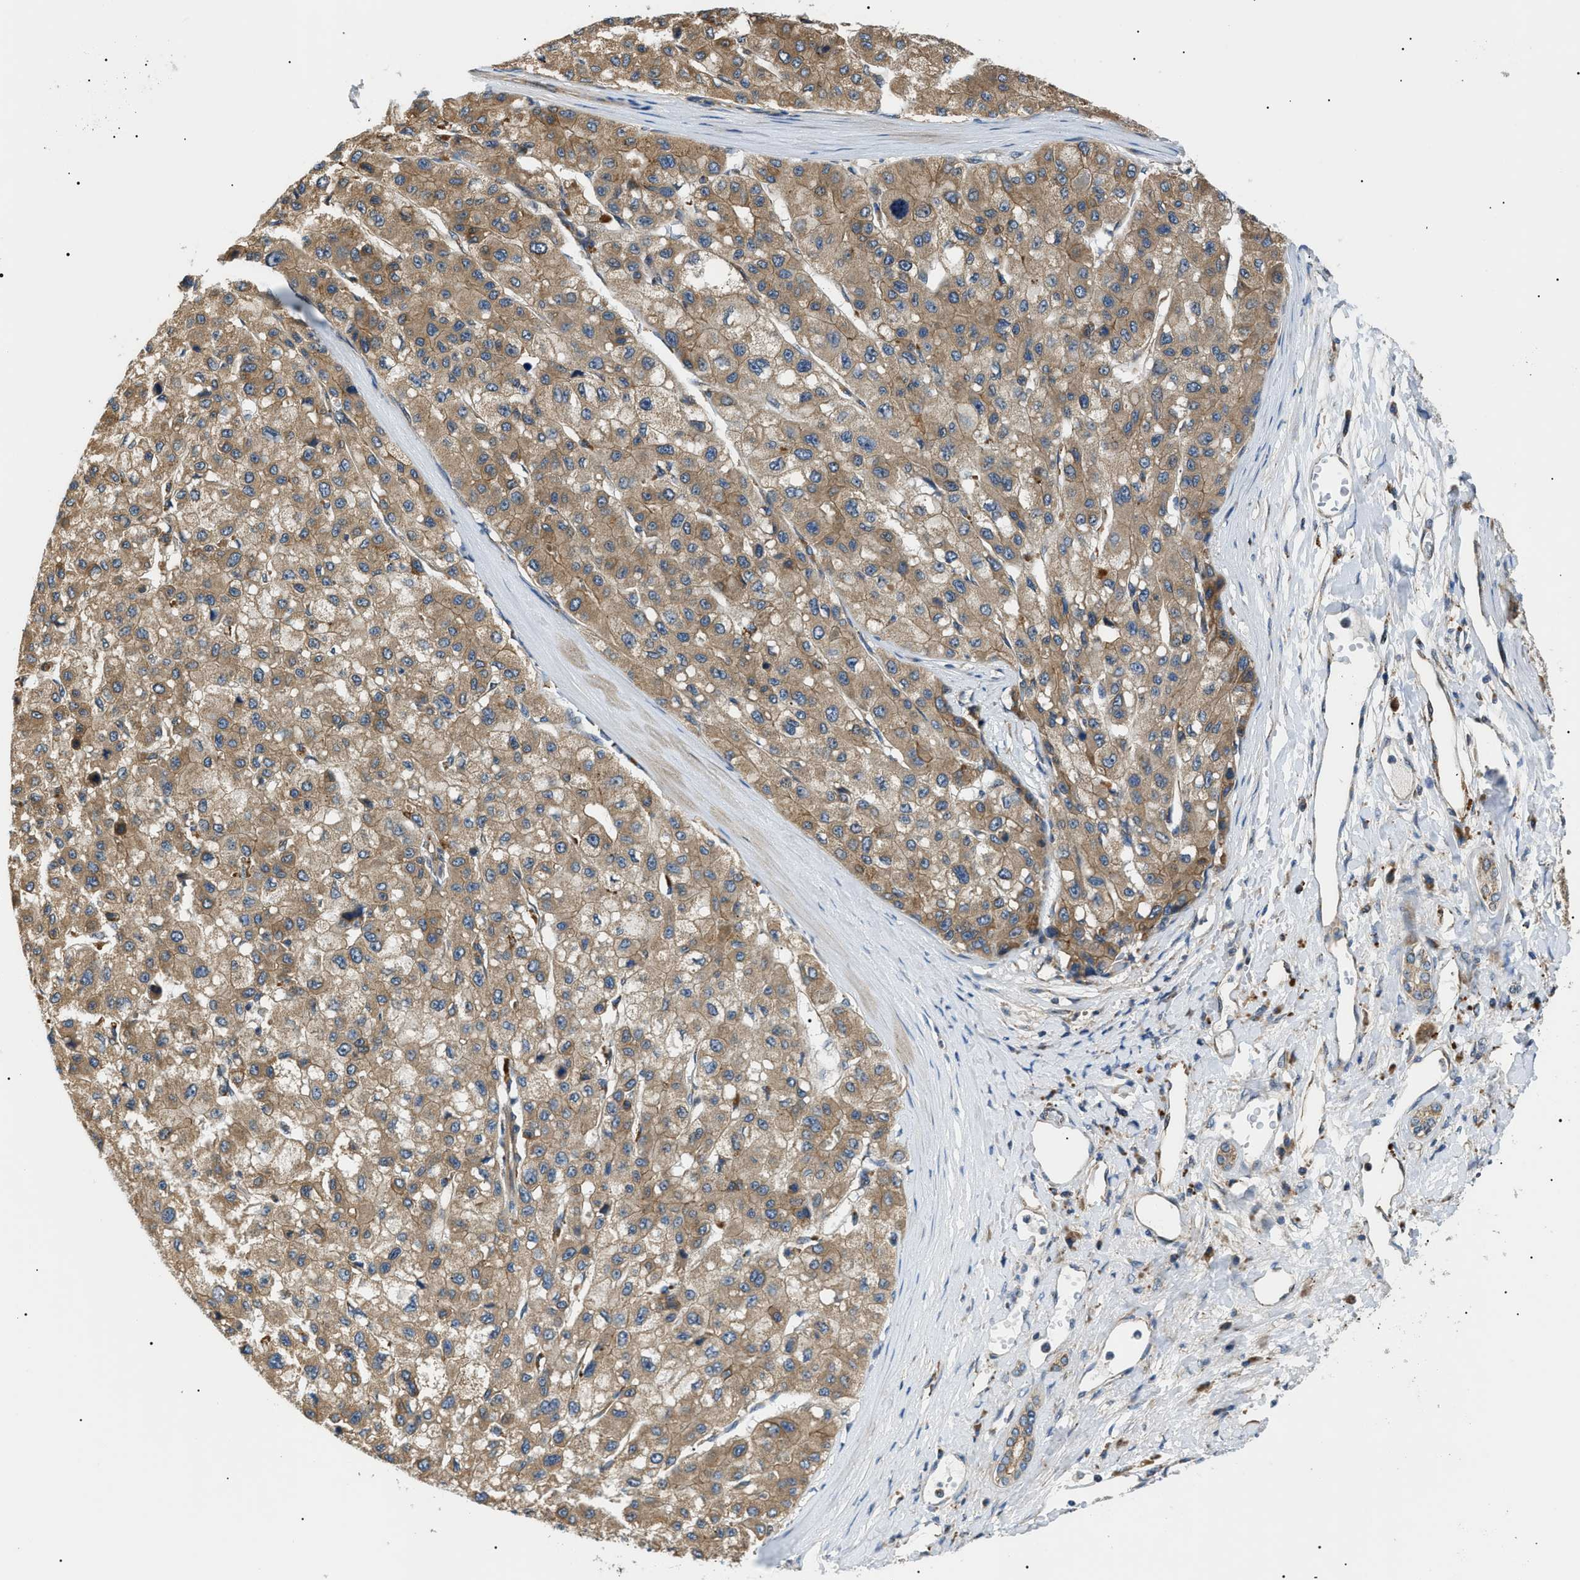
{"staining": {"intensity": "moderate", "quantity": ">75%", "location": "cytoplasmic/membranous"}, "tissue": "liver cancer", "cell_type": "Tumor cells", "image_type": "cancer", "snomed": [{"axis": "morphology", "description": "Carcinoma, Hepatocellular, NOS"}, {"axis": "topography", "description": "Liver"}], "caption": "Liver cancer stained with immunohistochemistry shows moderate cytoplasmic/membranous positivity in approximately >75% of tumor cells.", "gene": "SRPK1", "patient": {"sex": "male", "age": 80}}